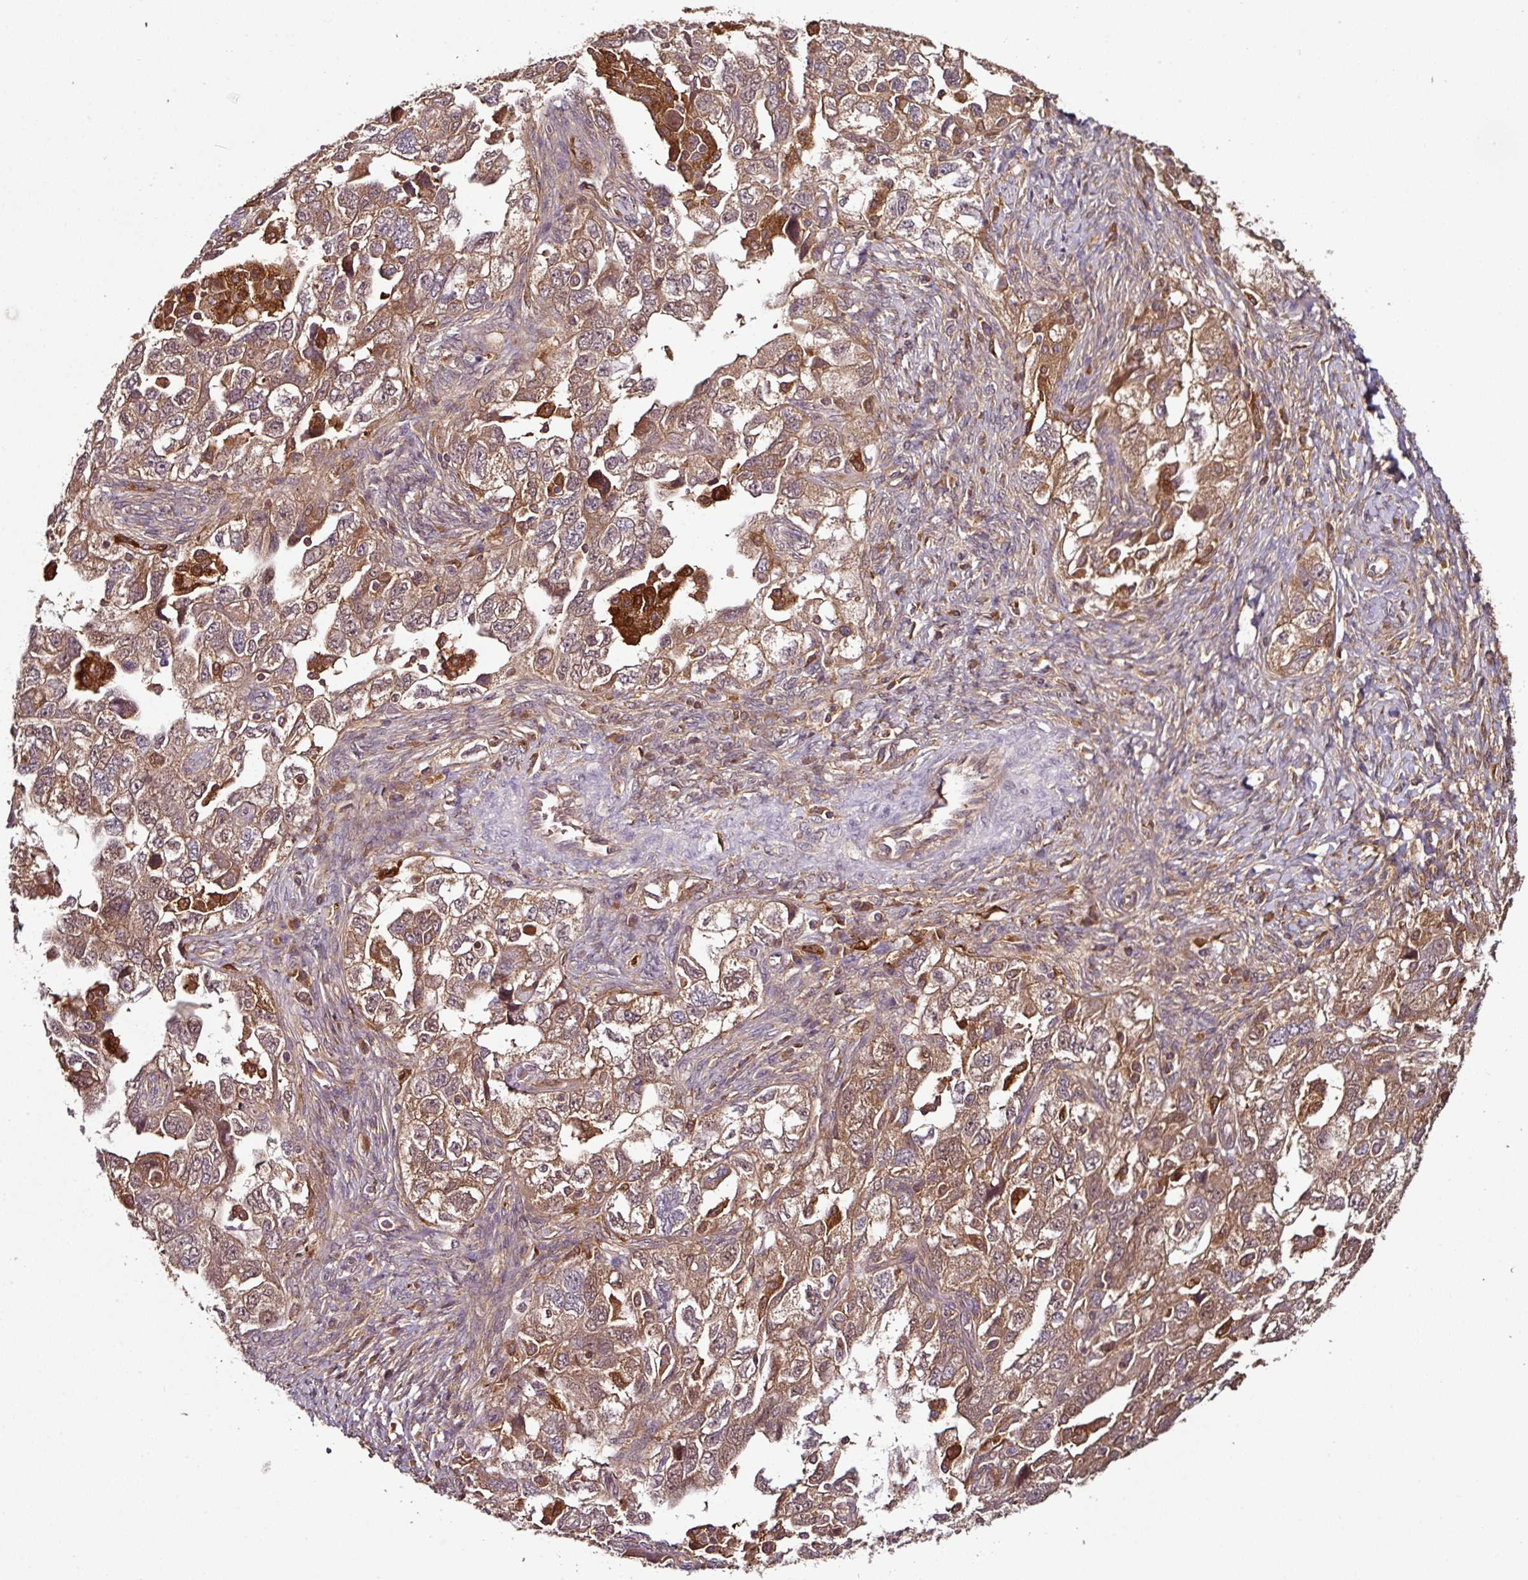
{"staining": {"intensity": "moderate", "quantity": ">75%", "location": "cytoplasmic/membranous"}, "tissue": "ovarian cancer", "cell_type": "Tumor cells", "image_type": "cancer", "snomed": [{"axis": "morphology", "description": "Carcinoma, NOS"}, {"axis": "morphology", "description": "Cystadenocarcinoma, serous, NOS"}, {"axis": "topography", "description": "Ovary"}], "caption": "This photomicrograph displays IHC staining of ovarian cancer, with medium moderate cytoplasmic/membranous positivity in about >75% of tumor cells.", "gene": "GNPDA1", "patient": {"sex": "female", "age": 69}}